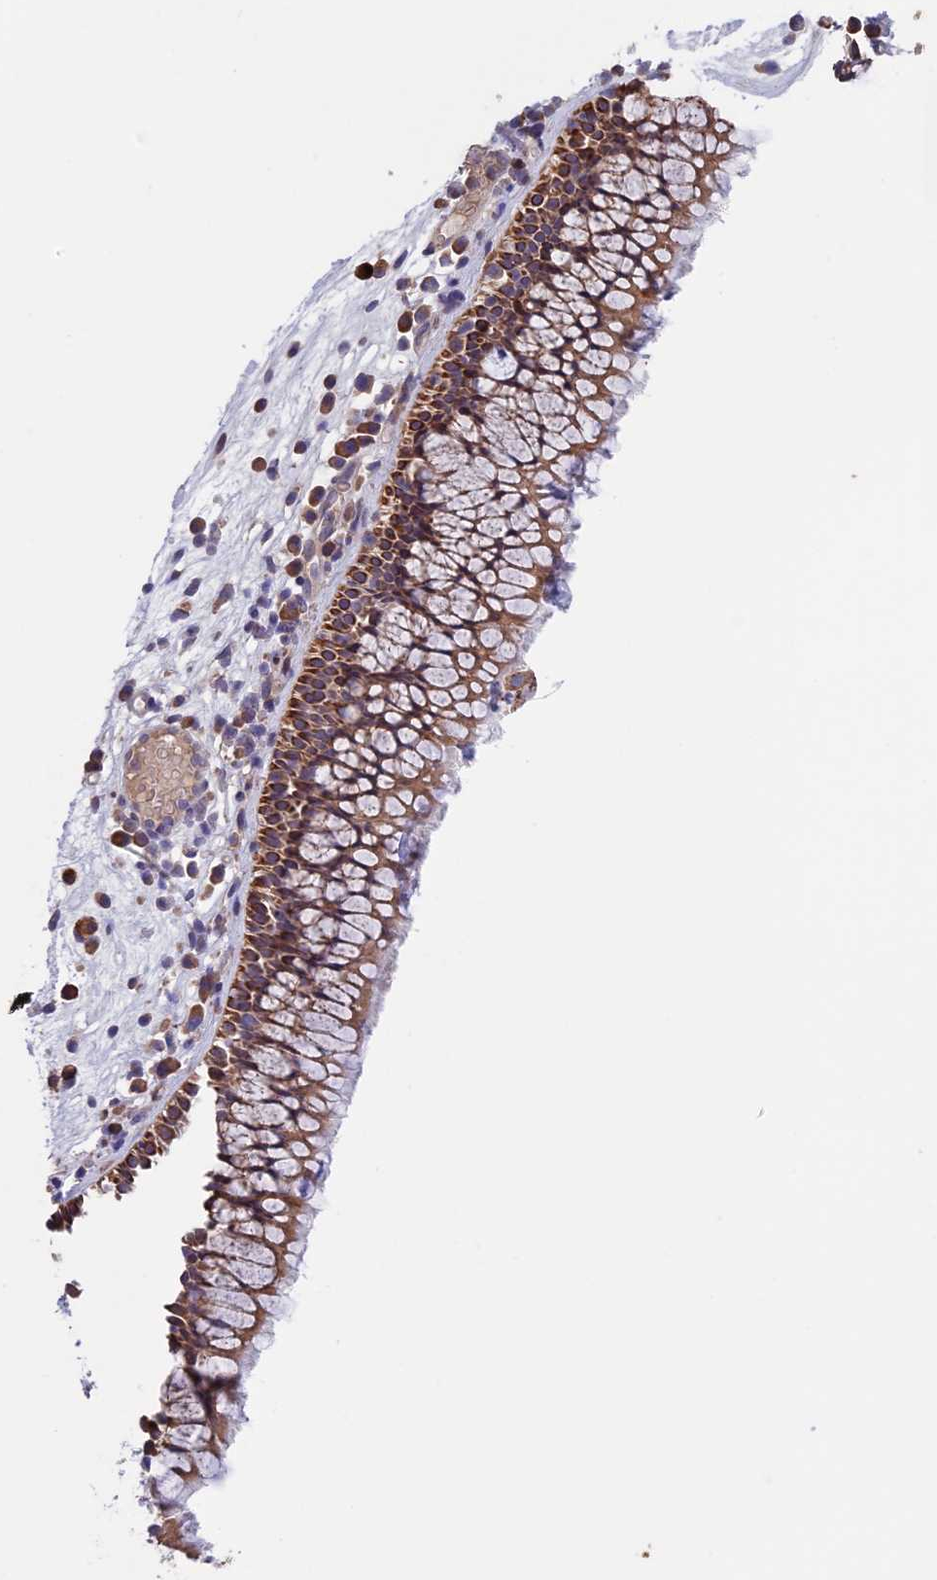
{"staining": {"intensity": "strong", "quantity": "25%-75%", "location": "cytoplasmic/membranous"}, "tissue": "nasopharynx", "cell_type": "Respiratory epithelial cells", "image_type": "normal", "snomed": [{"axis": "morphology", "description": "Normal tissue, NOS"}, {"axis": "morphology", "description": "Inflammation, NOS"}, {"axis": "morphology", "description": "Malignant melanoma, Metastatic site"}, {"axis": "topography", "description": "Nasopharynx"}], "caption": "Protein analysis of unremarkable nasopharynx shows strong cytoplasmic/membranous positivity in approximately 25%-75% of respiratory epithelial cells. The protein of interest is shown in brown color, while the nuclei are stained blue.", "gene": "DMRTA2", "patient": {"sex": "male", "age": 70}}